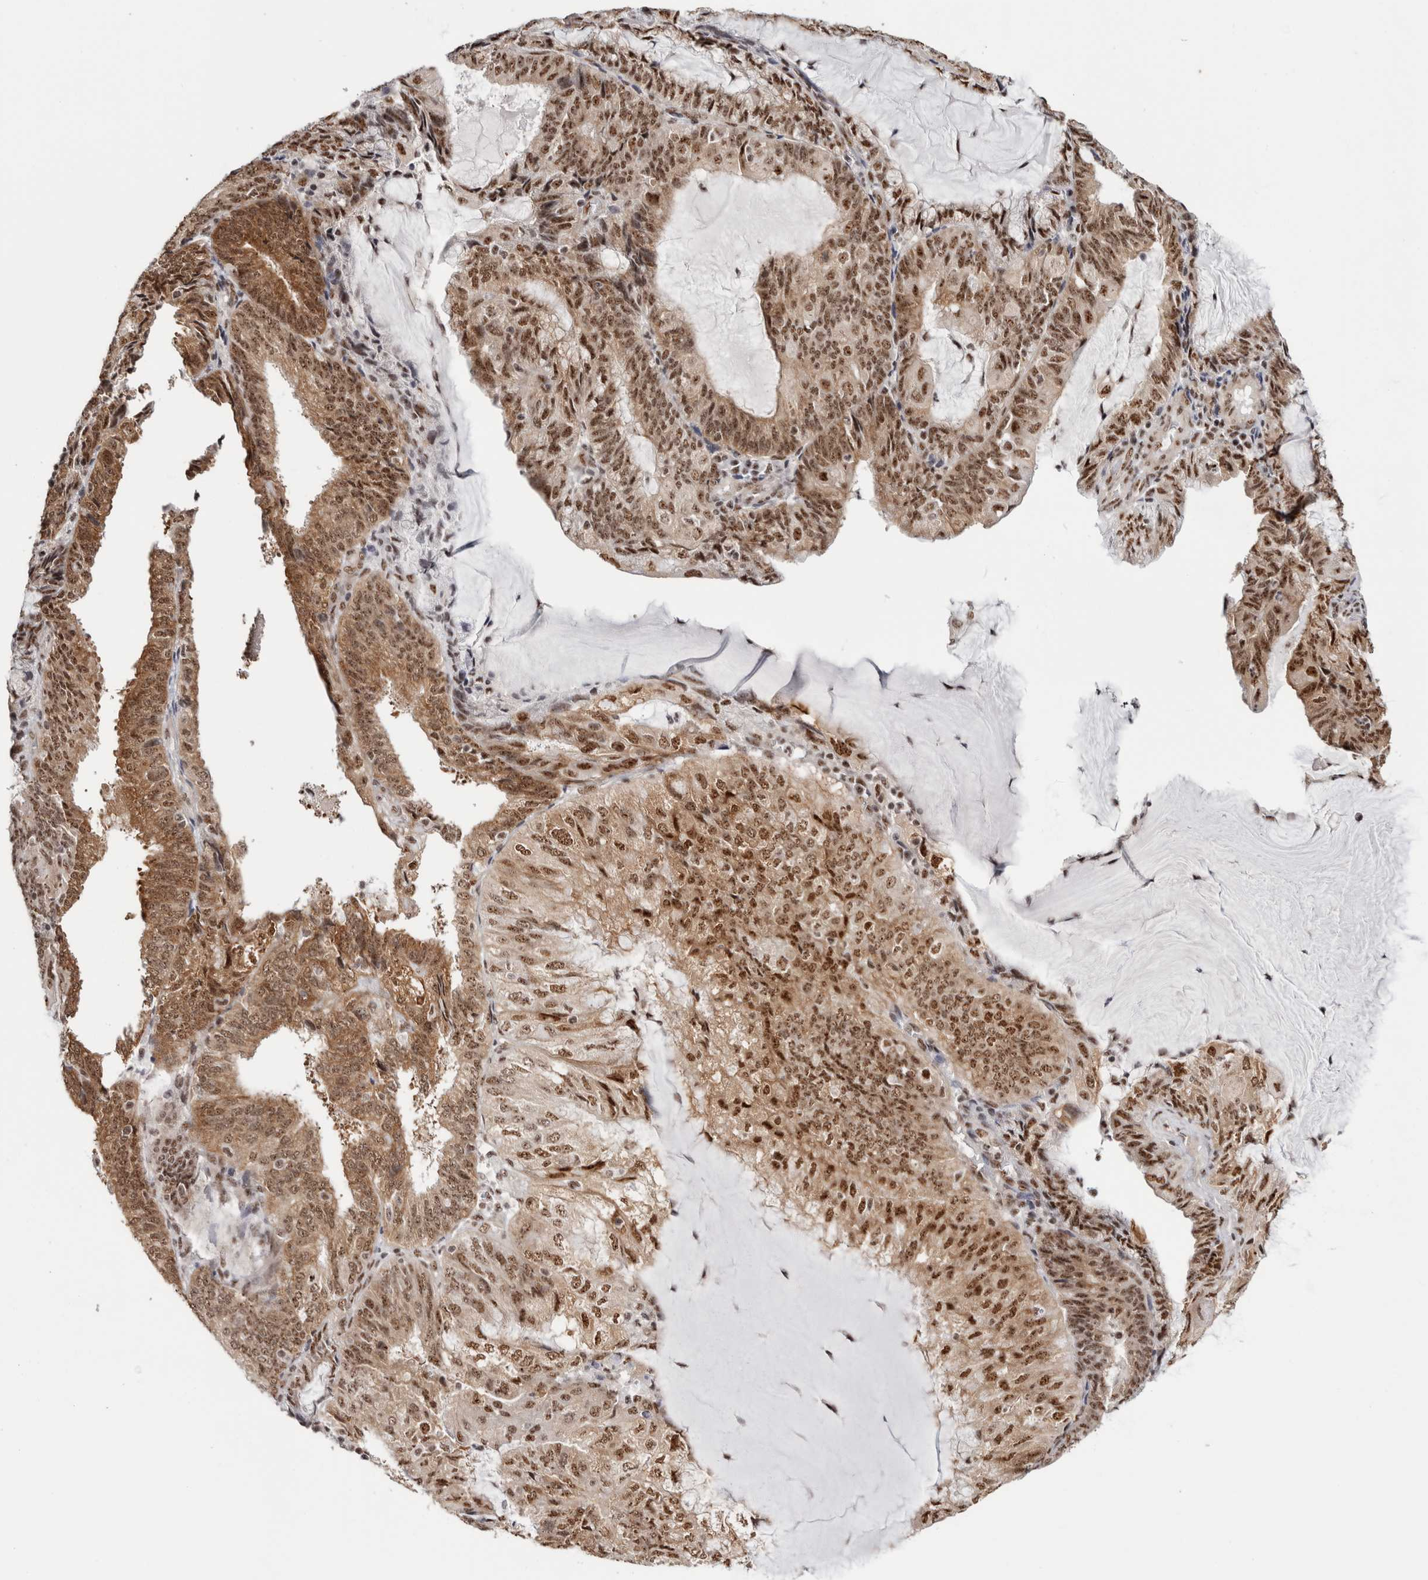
{"staining": {"intensity": "moderate", "quantity": ">75%", "location": "cytoplasmic/membranous,nuclear"}, "tissue": "endometrial cancer", "cell_type": "Tumor cells", "image_type": "cancer", "snomed": [{"axis": "morphology", "description": "Adenocarcinoma, NOS"}, {"axis": "topography", "description": "Endometrium"}], "caption": "An image of human adenocarcinoma (endometrial) stained for a protein shows moderate cytoplasmic/membranous and nuclear brown staining in tumor cells. Using DAB (3,3'-diaminobenzidine) (brown) and hematoxylin (blue) stains, captured at high magnification using brightfield microscopy.", "gene": "MKNK1", "patient": {"sex": "female", "age": 81}}